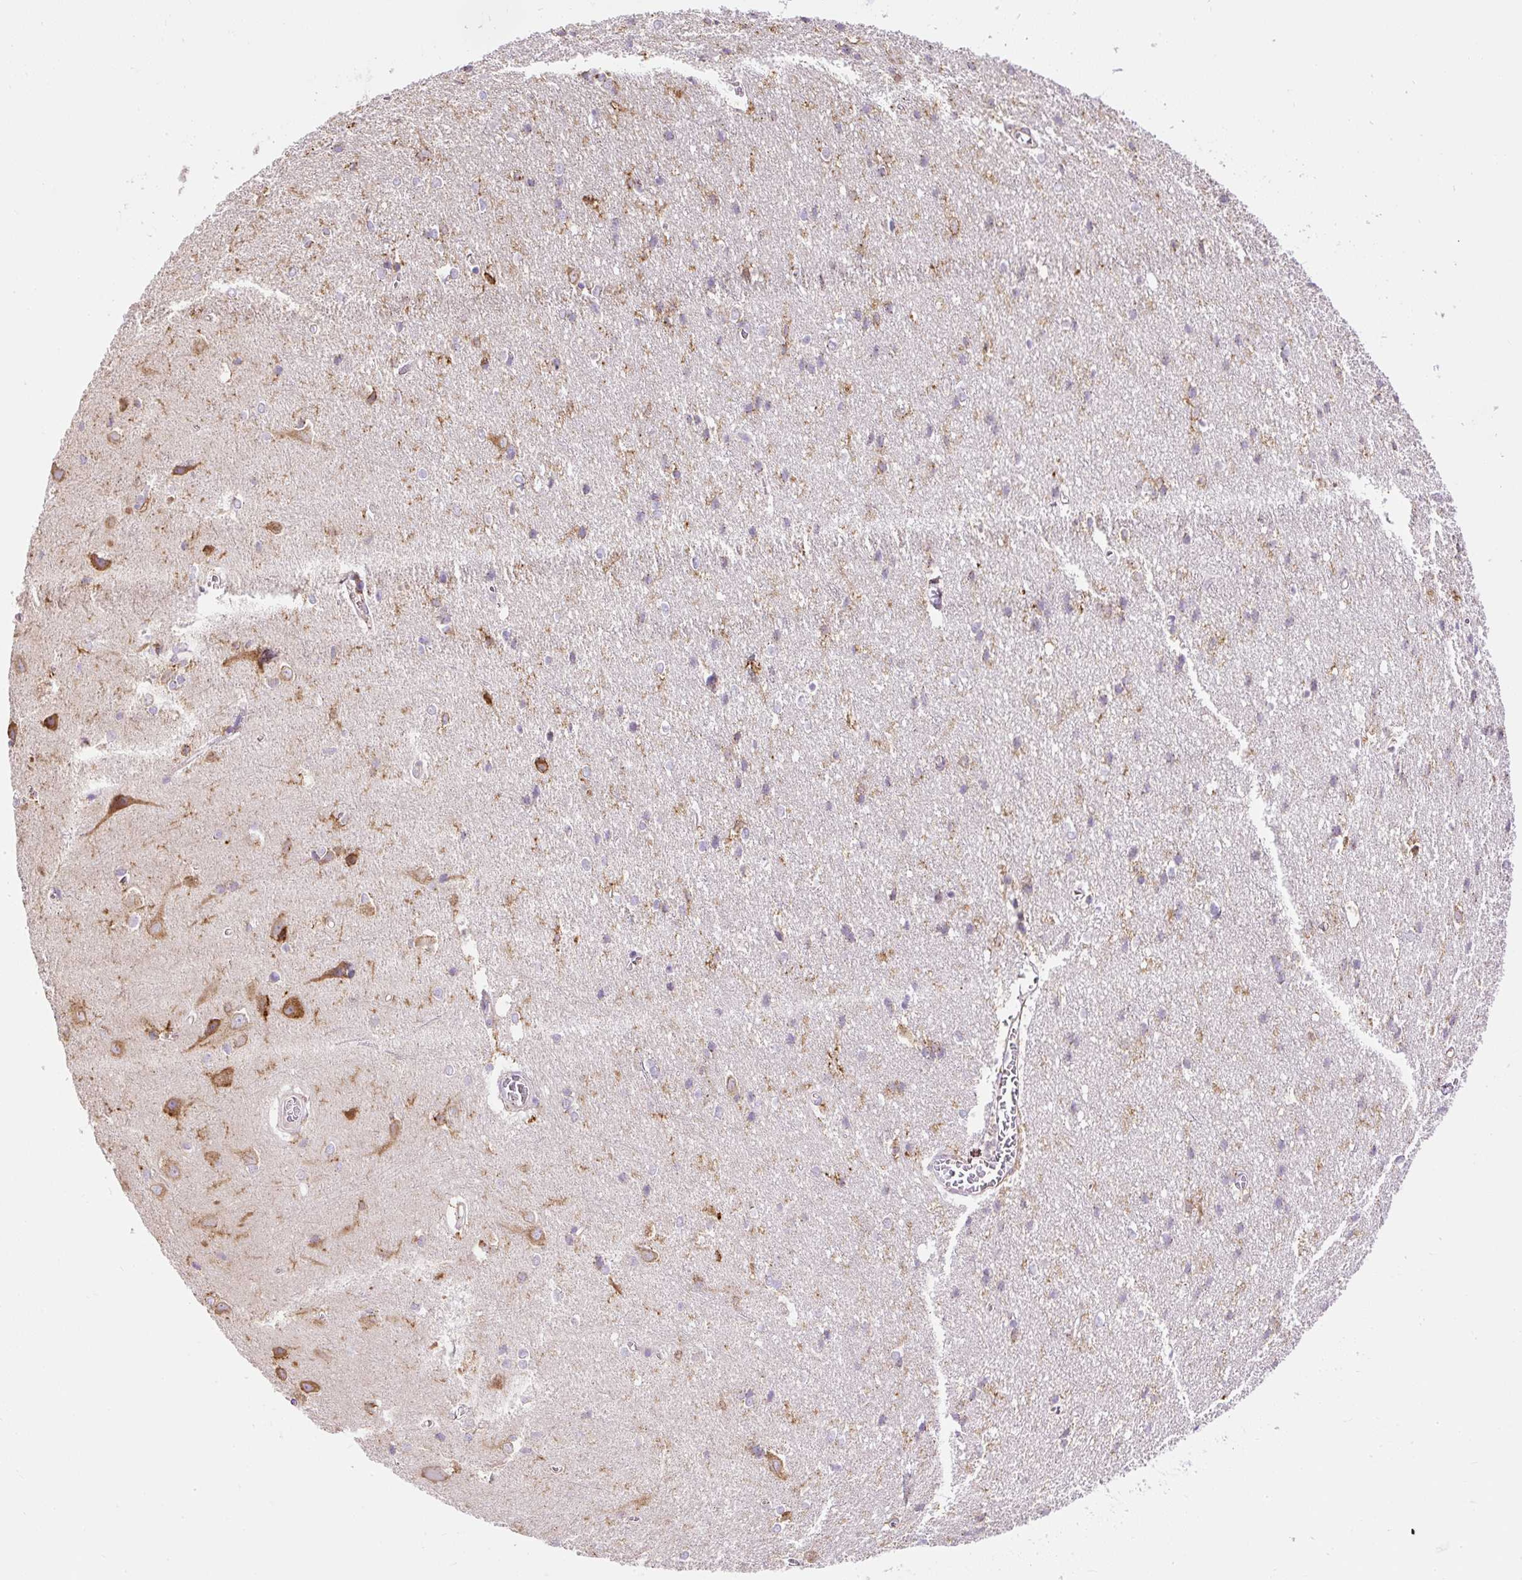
{"staining": {"intensity": "negative", "quantity": "none", "location": "none"}, "tissue": "cerebral cortex", "cell_type": "Endothelial cells", "image_type": "normal", "snomed": [{"axis": "morphology", "description": "Normal tissue, NOS"}, {"axis": "topography", "description": "Cerebral cortex"}], "caption": "Immunohistochemistry micrograph of normal human cerebral cortex stained for a protein (brown), which shows no positivity in endothelial cells. Nuclei are stained in blue.", "gene": "CFAP47", "patient": {"sex": "male", "age": 37}}